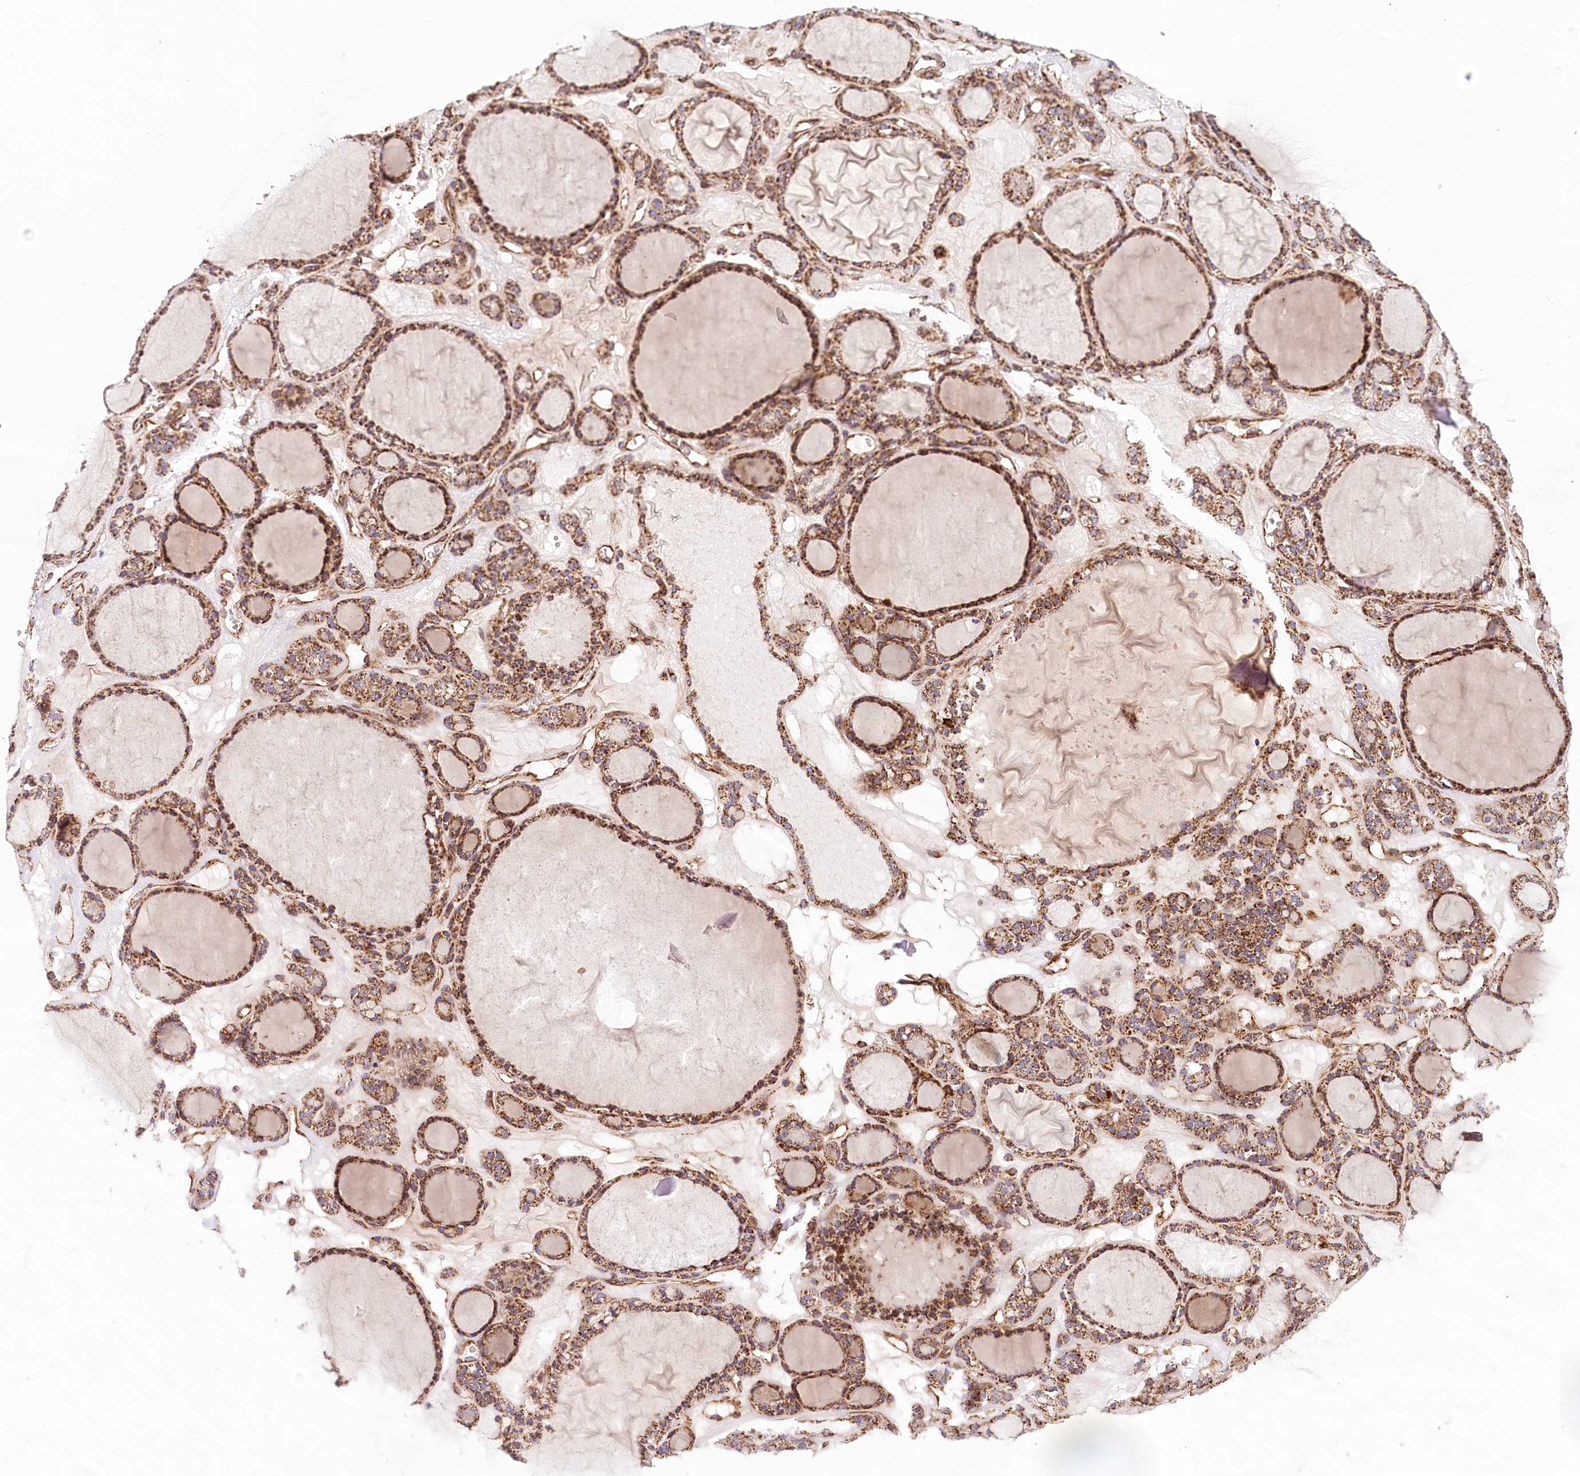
{"staining": {"intensity": "moderate", "quantity": ">75%", "location": "cytoplasmic/membranous"}, "tissue": "thyroid gland", "cell_type": "Glandular cells", "image_type": "normal", "snomed": [{"axis": "morphology", "description": "Normal tissue, NOS"}, {"axis": "topography", "description": "Thyroid gland"}], "caption": "Immunohistochemistry (DAB (3,3'-diaminobenzidine)) staining of normal thyroid gland demonstrates moderate cytoplasmic/membranous protein staining in approximately >75% of glandular cells. The staining was performed using DAB (3,3'-diaminobenzidine) to visualize the protein expression in brown, while the nuclei were stained in blue with hematoxylin (Magnification: 20x).", "gene": "UMPS", "patient": {"sex": "female", "age": 28}}